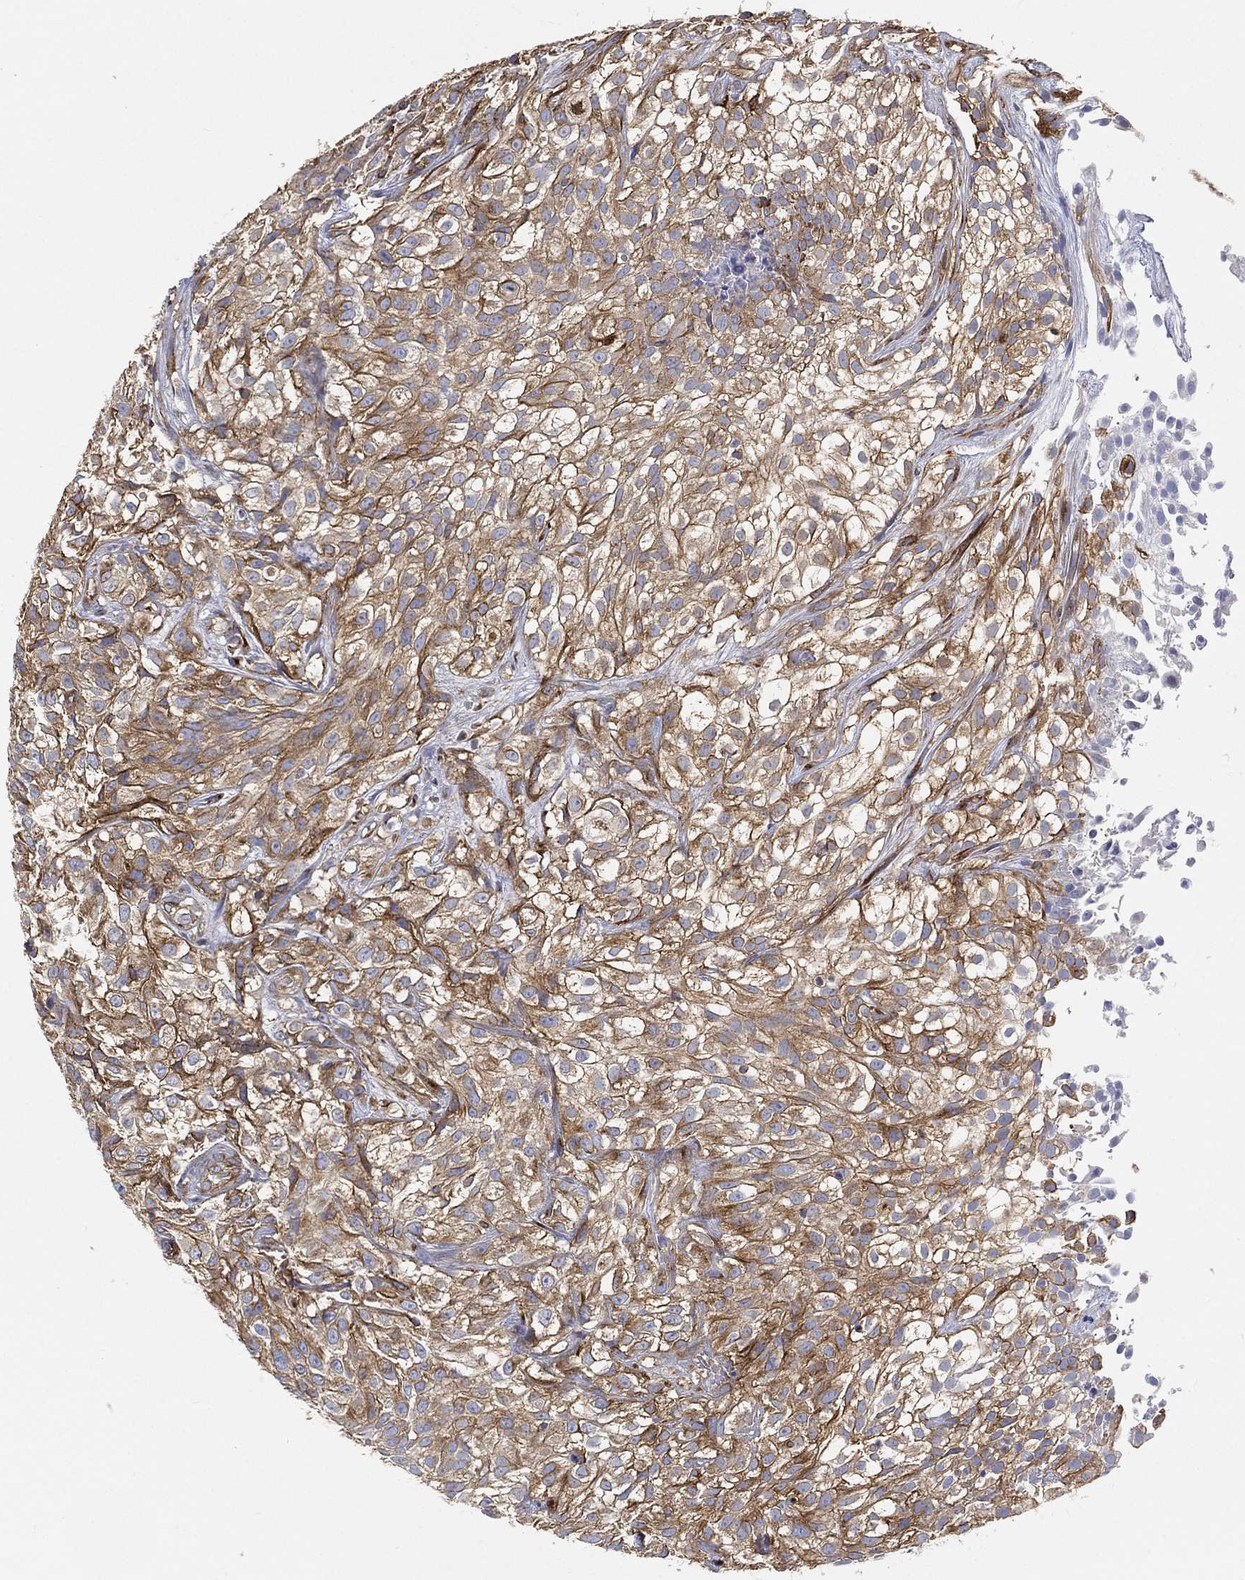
{"staining": {"intensity": "strong", "quantity": "25%-75%", "location": "cytoplasmic/membranous"}, "tissue": "urothelial cancer", "cell_type": "Tumor cells", "image_type": "cancer", "snomed": [{"axis": "morphology", "description": "Urothelial carcinoma, High grade"}, {"axis": "topography", "description": "Urinary bladder"}], "caption": "Protein staining exhibits strong cytoplasmic/membranous expression in about 25%-75% of tumor cells in high-grade urothelial carcinoma. The staining is performed using DAB (3,3'-diaminobenzidine) brown chromogen to label protein expression. The nuclei are counter-stained blue using hematoxylin.", "gene": "TMEM25", "patient": {"sex": "male", "age": 56}}